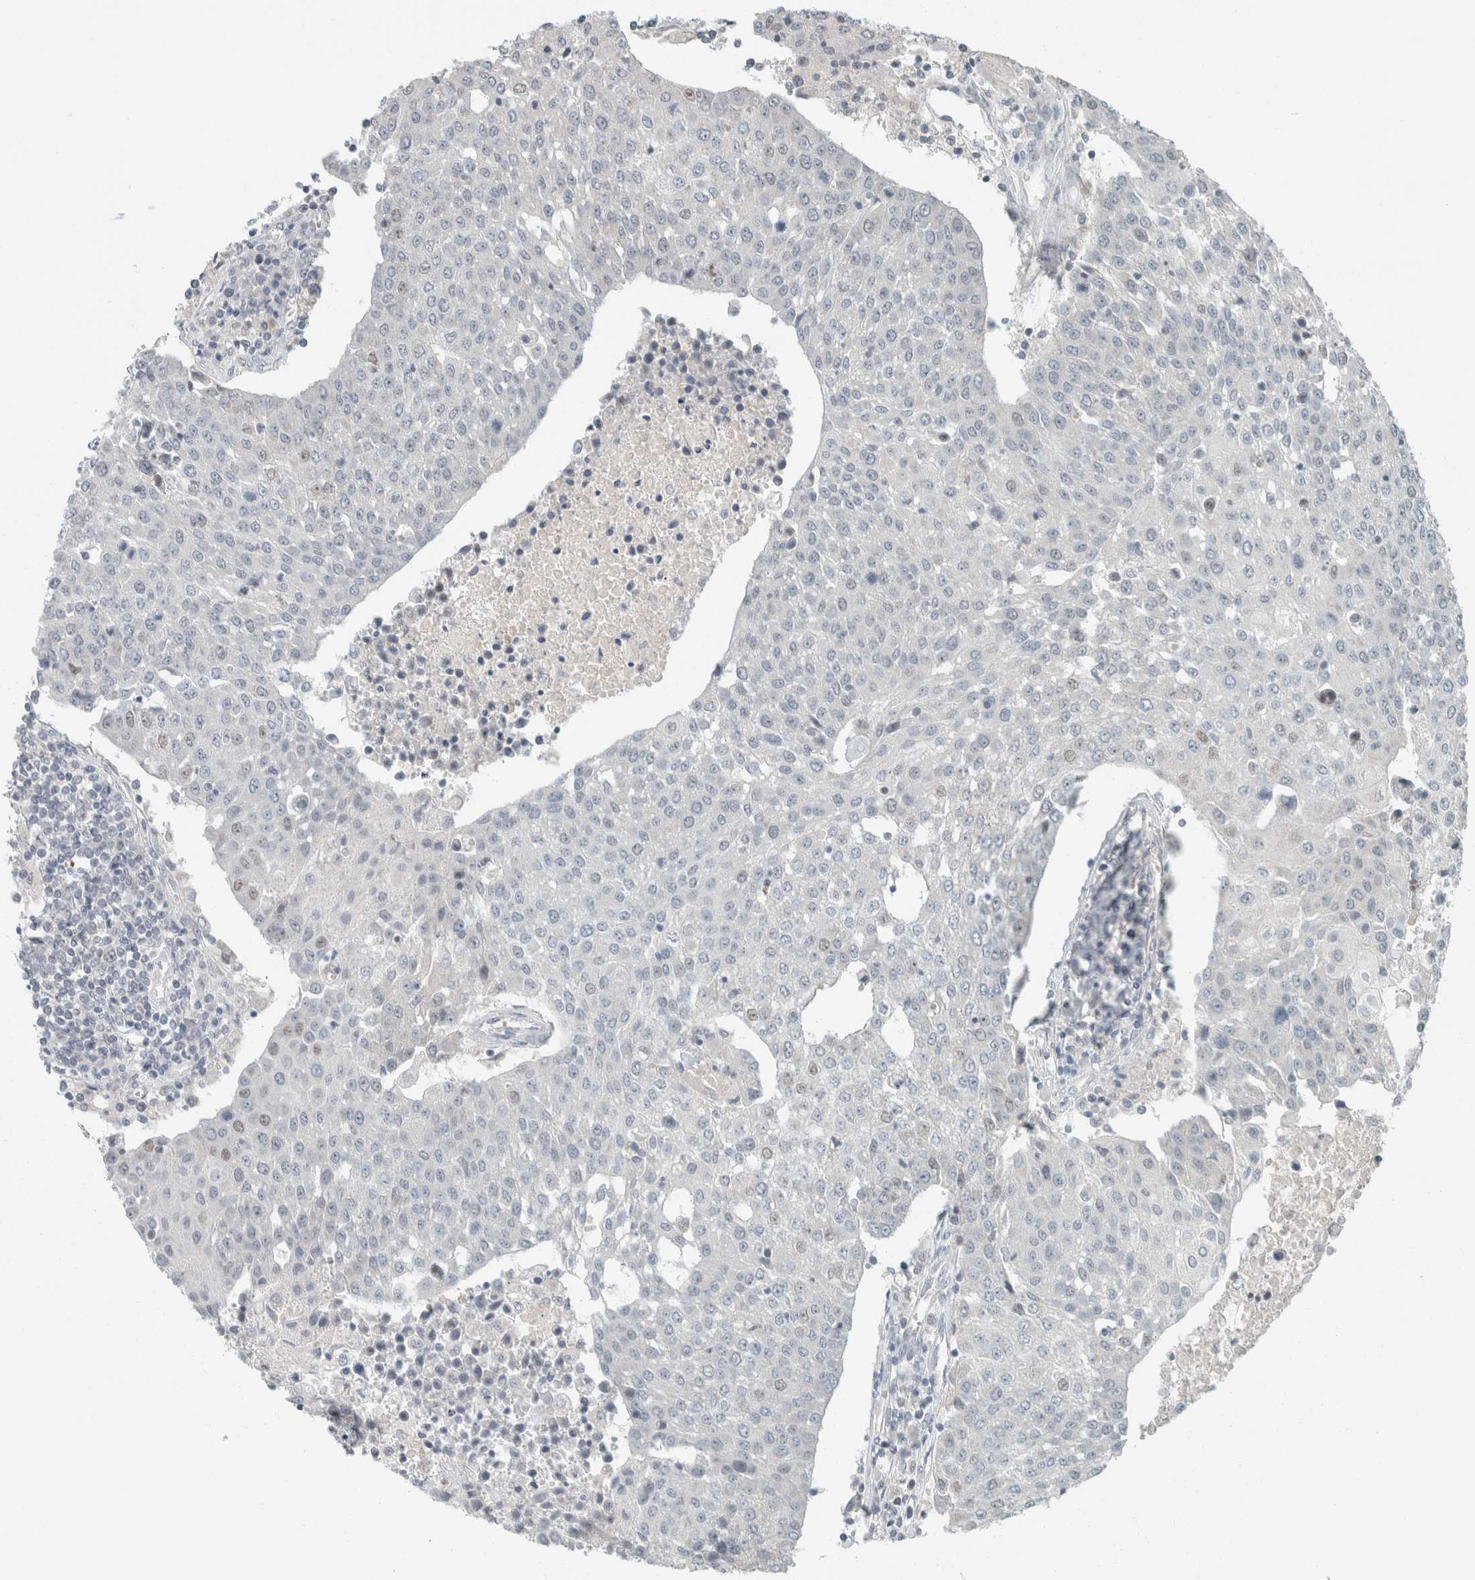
{"staining": {"intensity": "negative", "quantity": "none", "location": "none"}, "tissue": "urothelial cancer", "cell_type": "Tumor cells", "image_type": "cancer", "snomed": [{"axis": "morphology", "description": "Urothelial carcinoma, High grade"}, {"axis": "topography", "description": "Urinary bladder"}], "caption": "IHC of human urothelial cancer exhibits no positivity in tumor cells.", "gene": "TRIT1", "patient": {"sex": "female", "age": 85}}